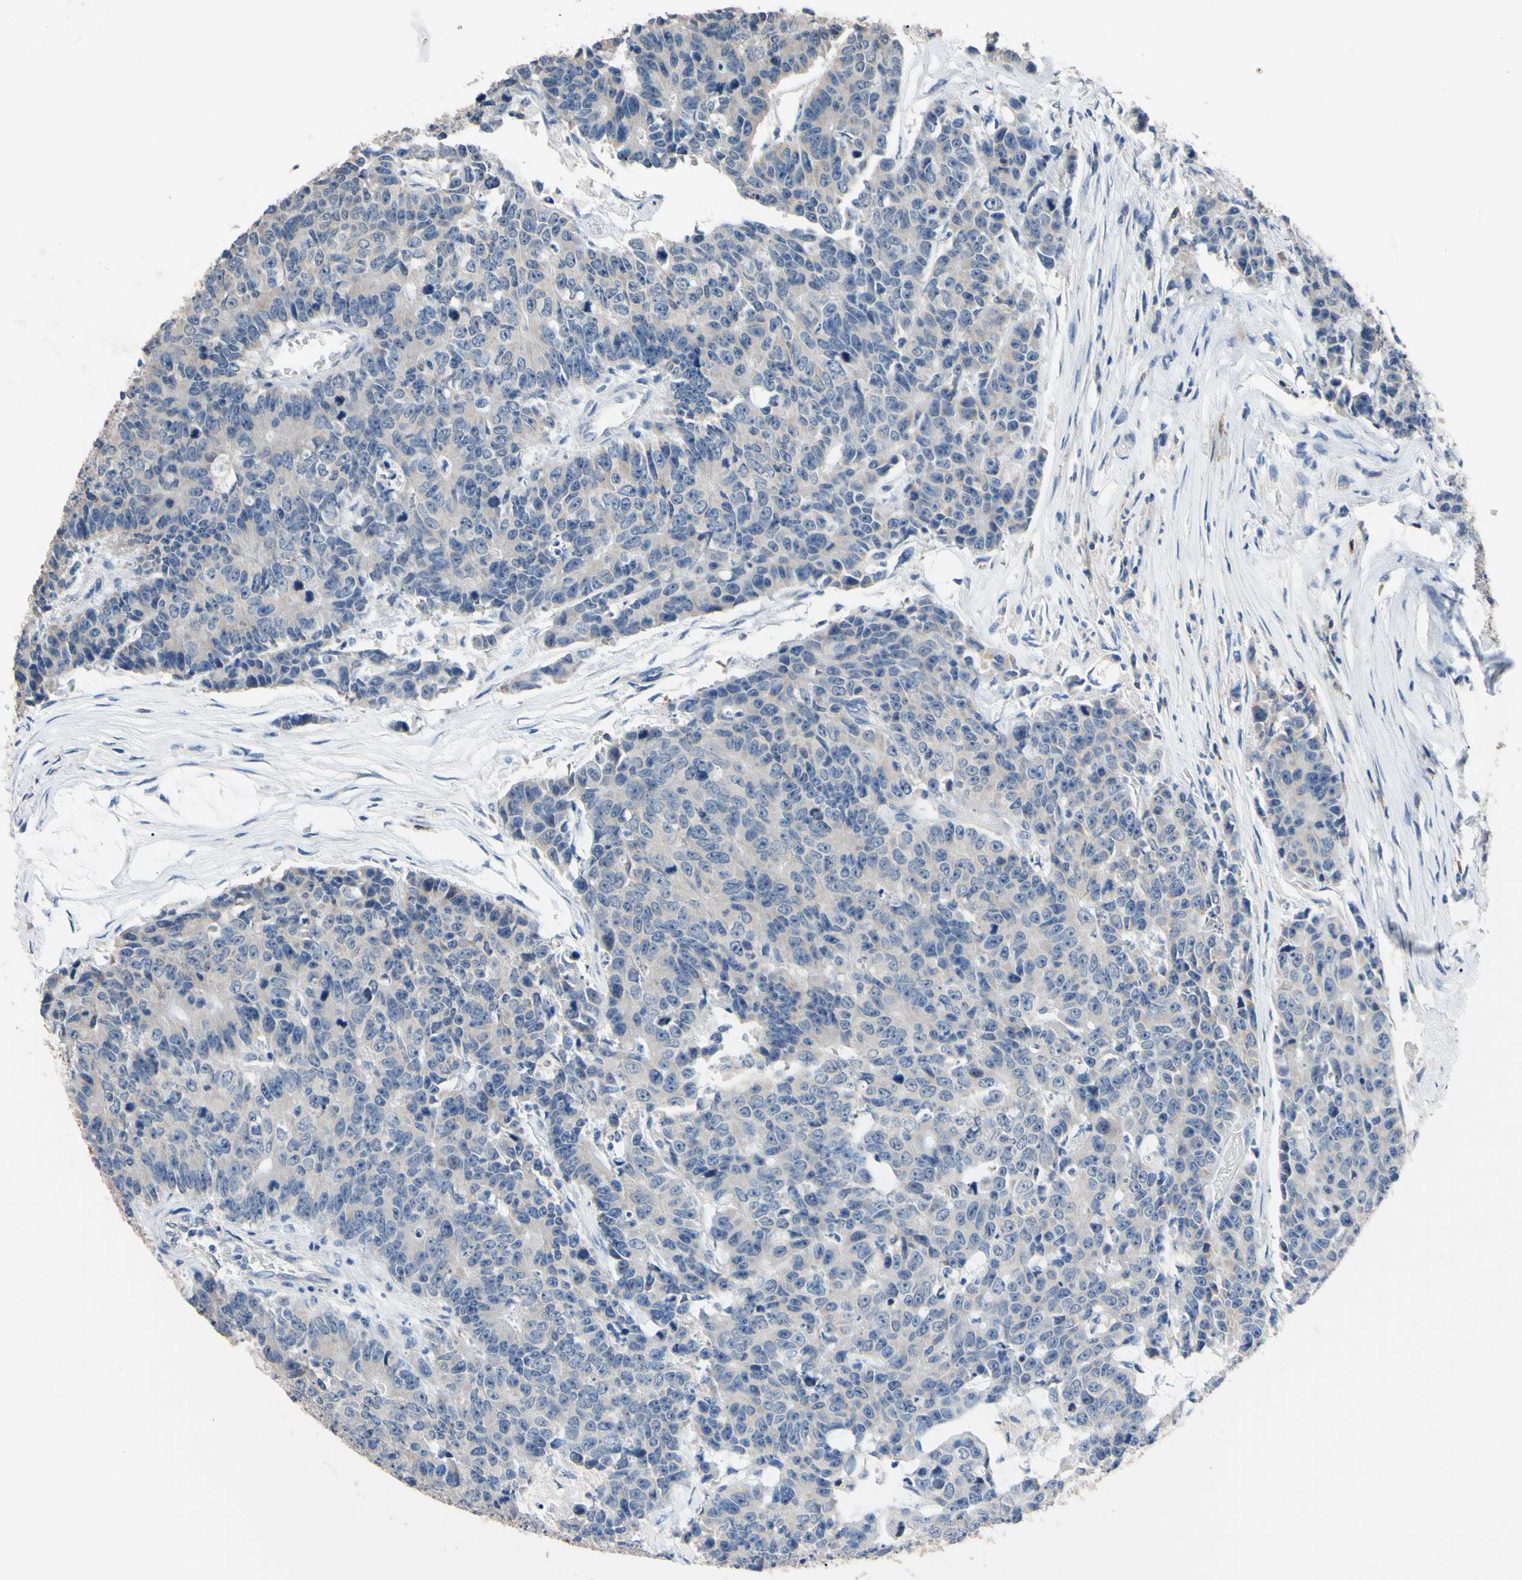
{"staining": {"intensity": "weak", "quantity": "<25%", "location": "cytoplasmic/membranous"}, "tissue": "colorectal cancer", "cell_type": "Tumor cells", "image_type": "cancer", "snomed": [{"axis": "morphology", "description": "Adenocarcinoma, NOS"}, {"axis": "topography", "description": "Colon"}], "caption": "Photomicrograph shows no significant protein expression in tumor cells of colorectal adenocarcinoma.", "gene": "PNKD", "patient": {"sex": "female", "age": 86}}